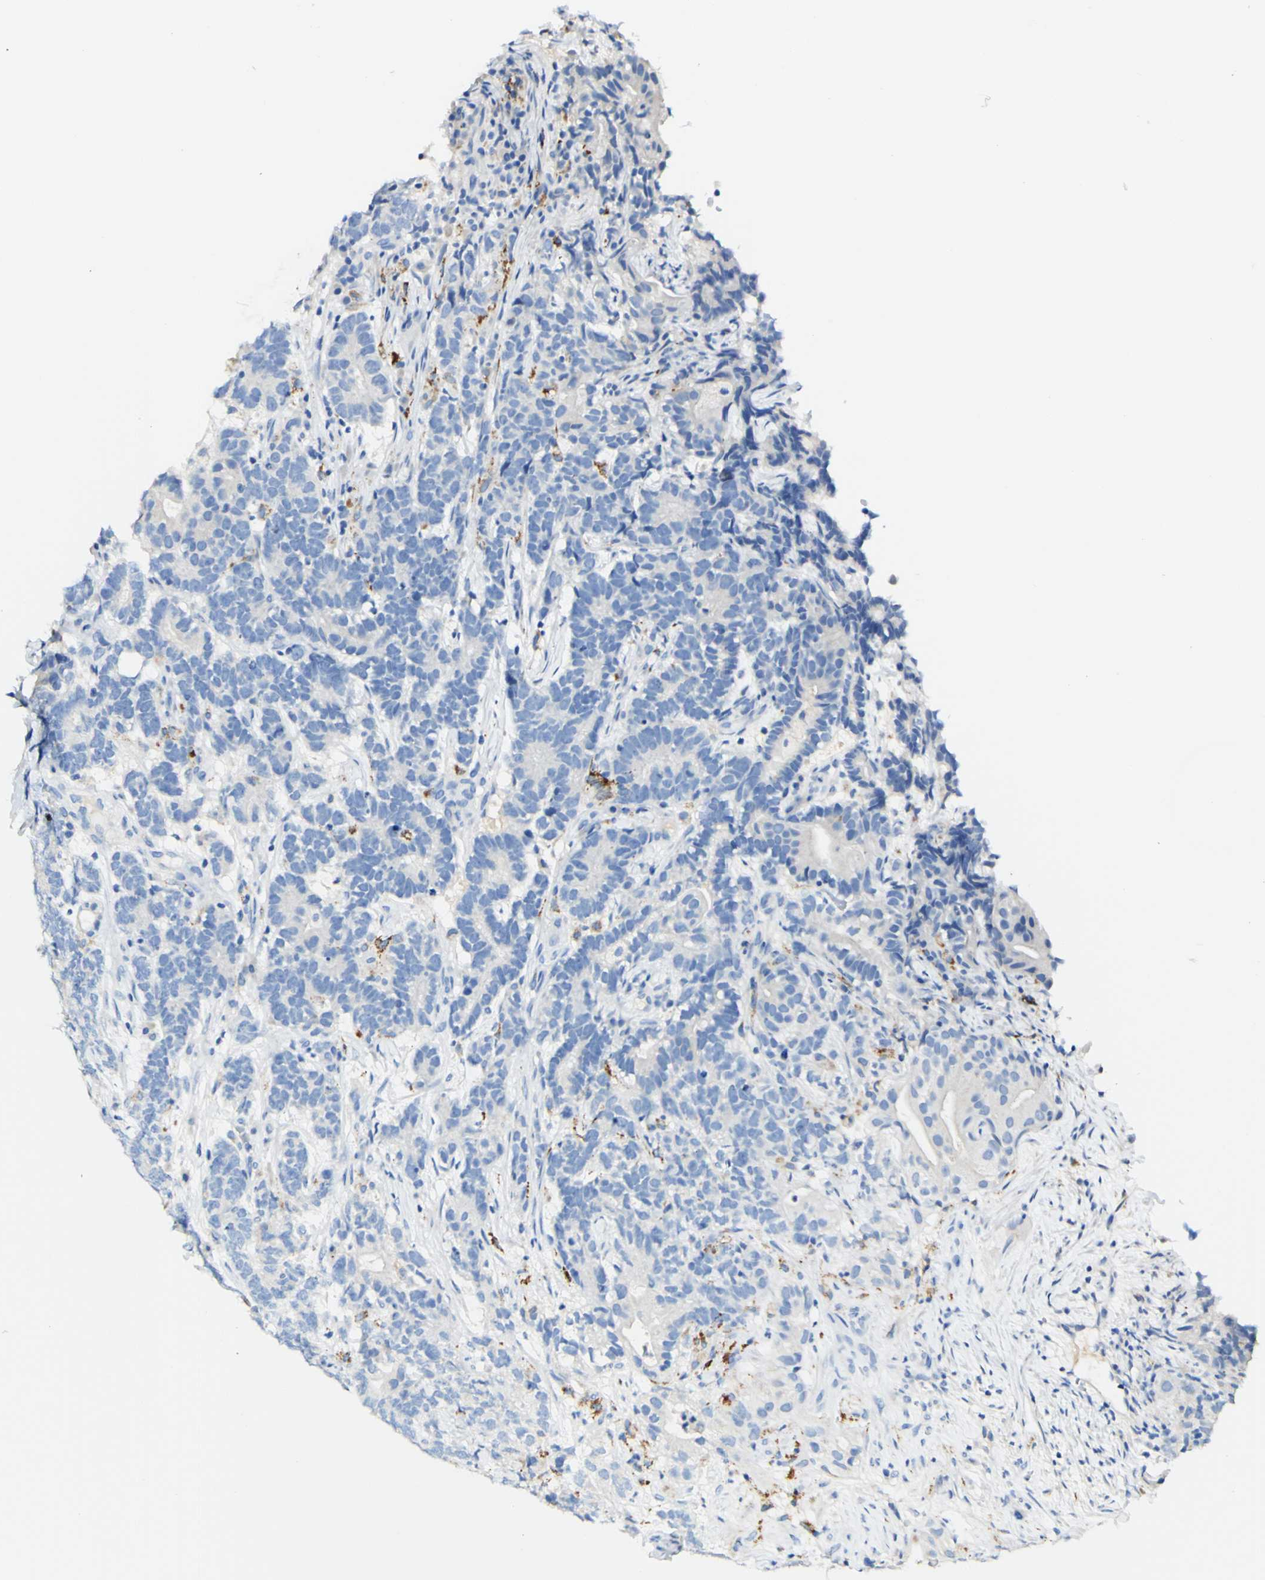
{"staining": {"intensity": "negative", "quantity": "none", "location": "none"}, "tissue": "testis cancer", "cell_type": "Tumor cells", "image_type": "cancer", "snomed": [{"axis": "morphology", "description": "Carcinoma, Embryonal, NOS"}, {"axis": "topography", "description": "Testis"}], "caption": "This photomicrograph is of testis cancer stained with IHC to label a protein in brown with the nuclei are counter-stained blue. There is no staining in tumor cells.", "gene": "FGF4", "patient": {"sex": "male", "age": 26}}